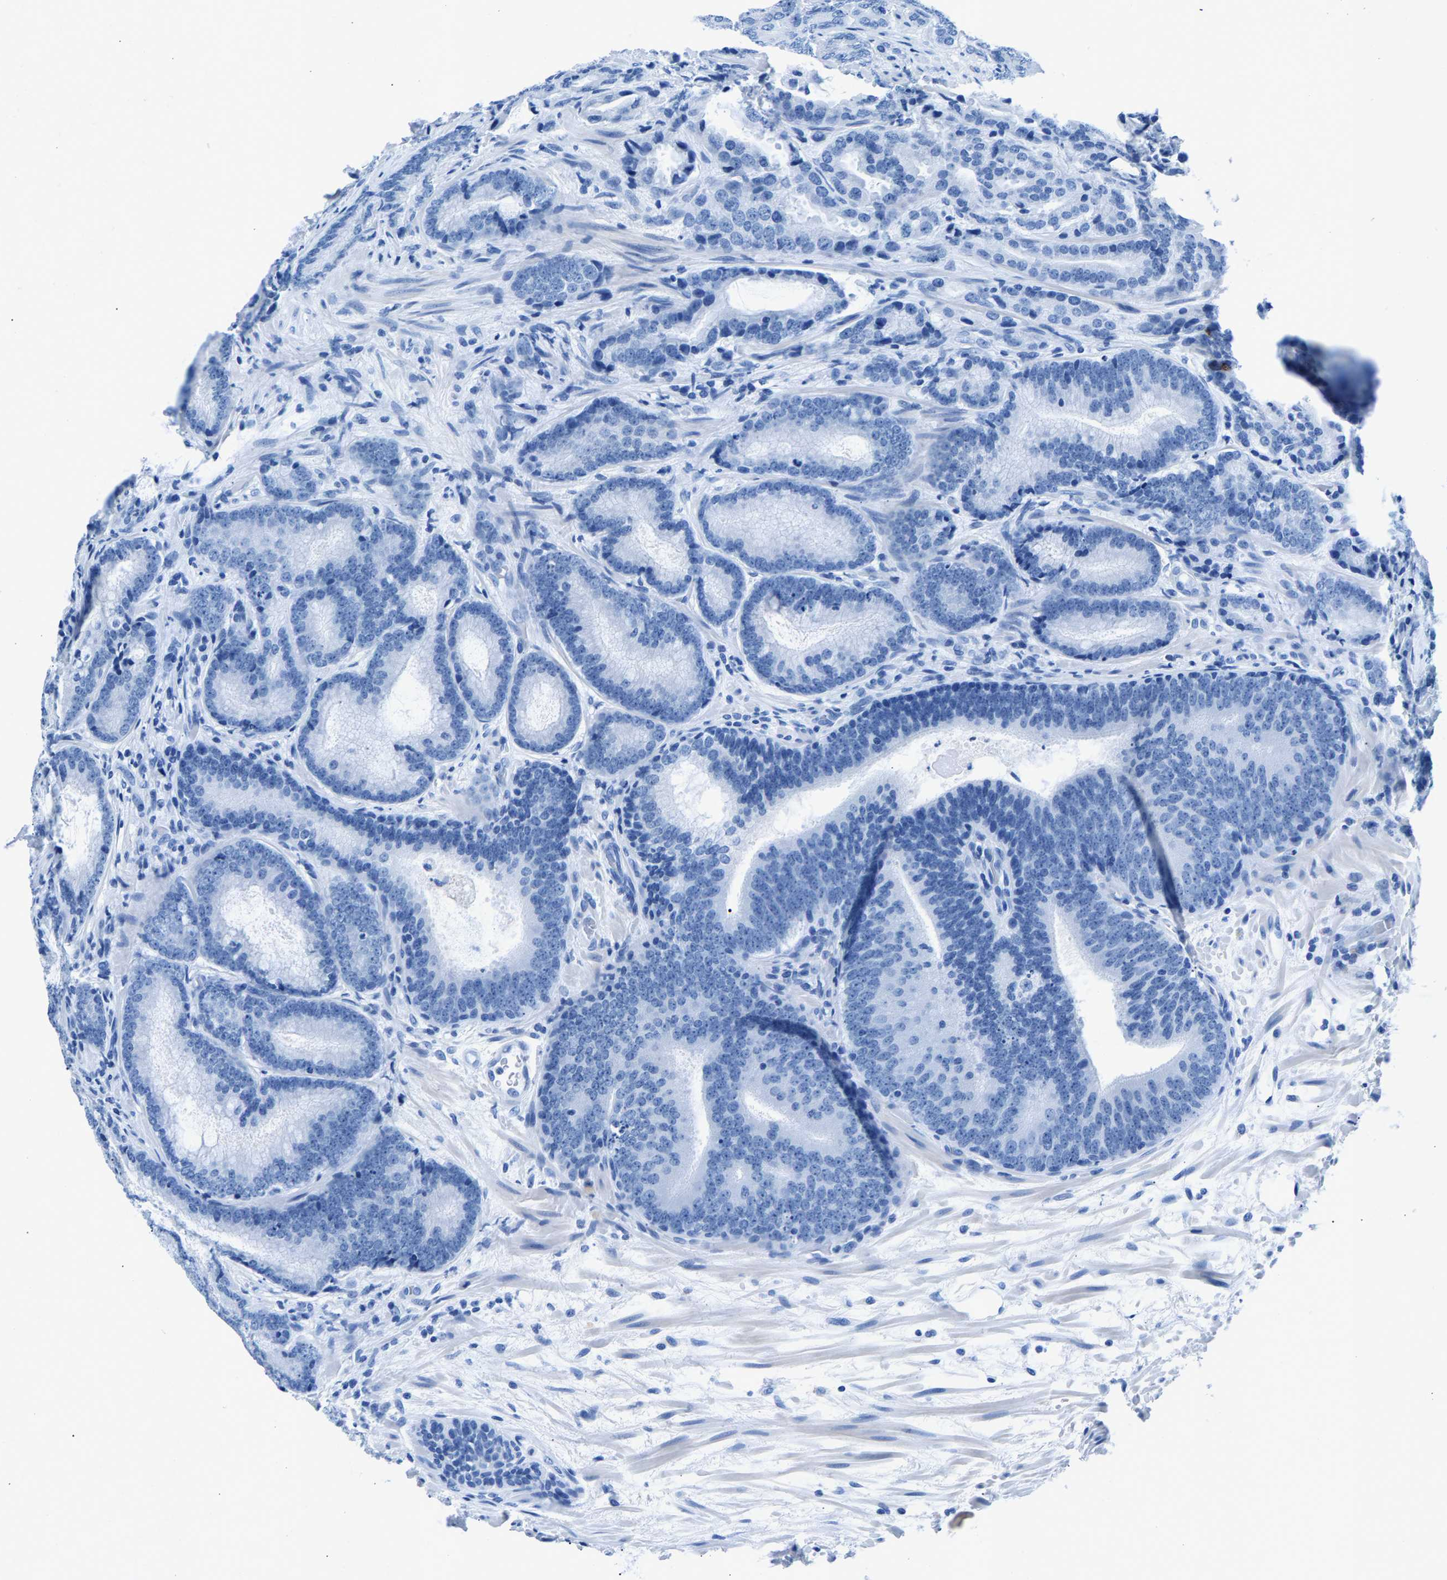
{"staining": {"intensity": "negative", "quantity": "none", "location": "none"}, "tissue": "prostate cancer", "cell_type": "Tumor cells", "image_type": "cancer", "snomed": [{"axis": "morphology", "description": "Adenocarcinoma, High grade"}, {"axis": "topography", "description": "Prostate"}], "caption": "This is an immunohistochemistry histopathology image of prostate cancer. There is no staining in tumor cells.", "gene": "CPS1", "patient": {"sex": "male", "age": 55}}